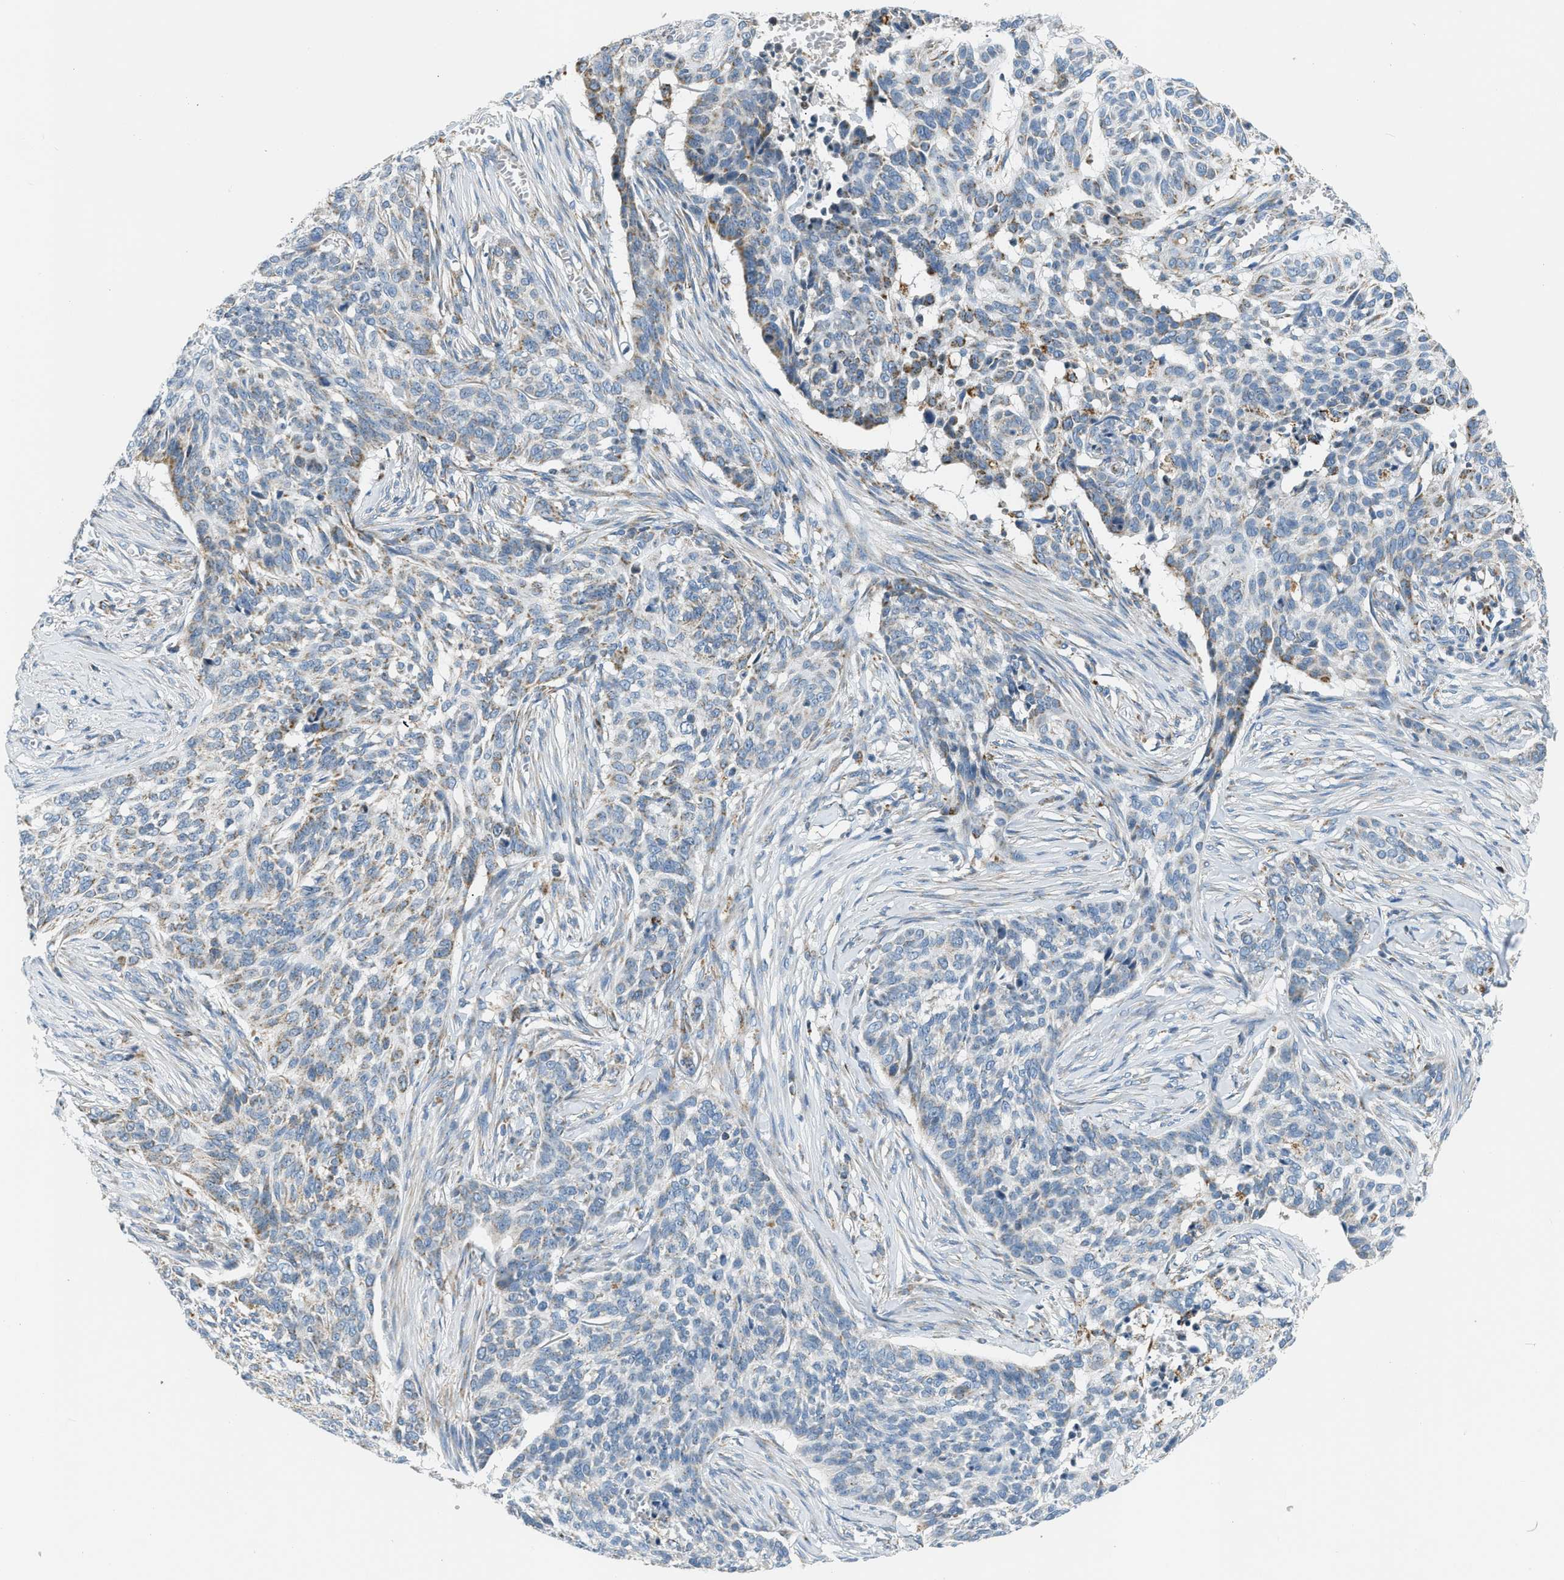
{"staining": {"intensity": "moderate", "quantity": "<25%", "location": "cytoplasmic/membranous"}, "tissue": "skin cancer", "cell_type": "Tumor cells", "image_type": "cancer", "snomed": [{"axis": "morphology", "description": "Basal cell carcinoma"}, {"axis": "topography", "description": "Skin"}], "caption": "Moderate cytoplasmic/membranous protein expression is seen in about <25% of tumor cells in basal cell carcinoma (skin).", "gene": "ACADVL", "patient": {"sex": "male", "age": 85}}